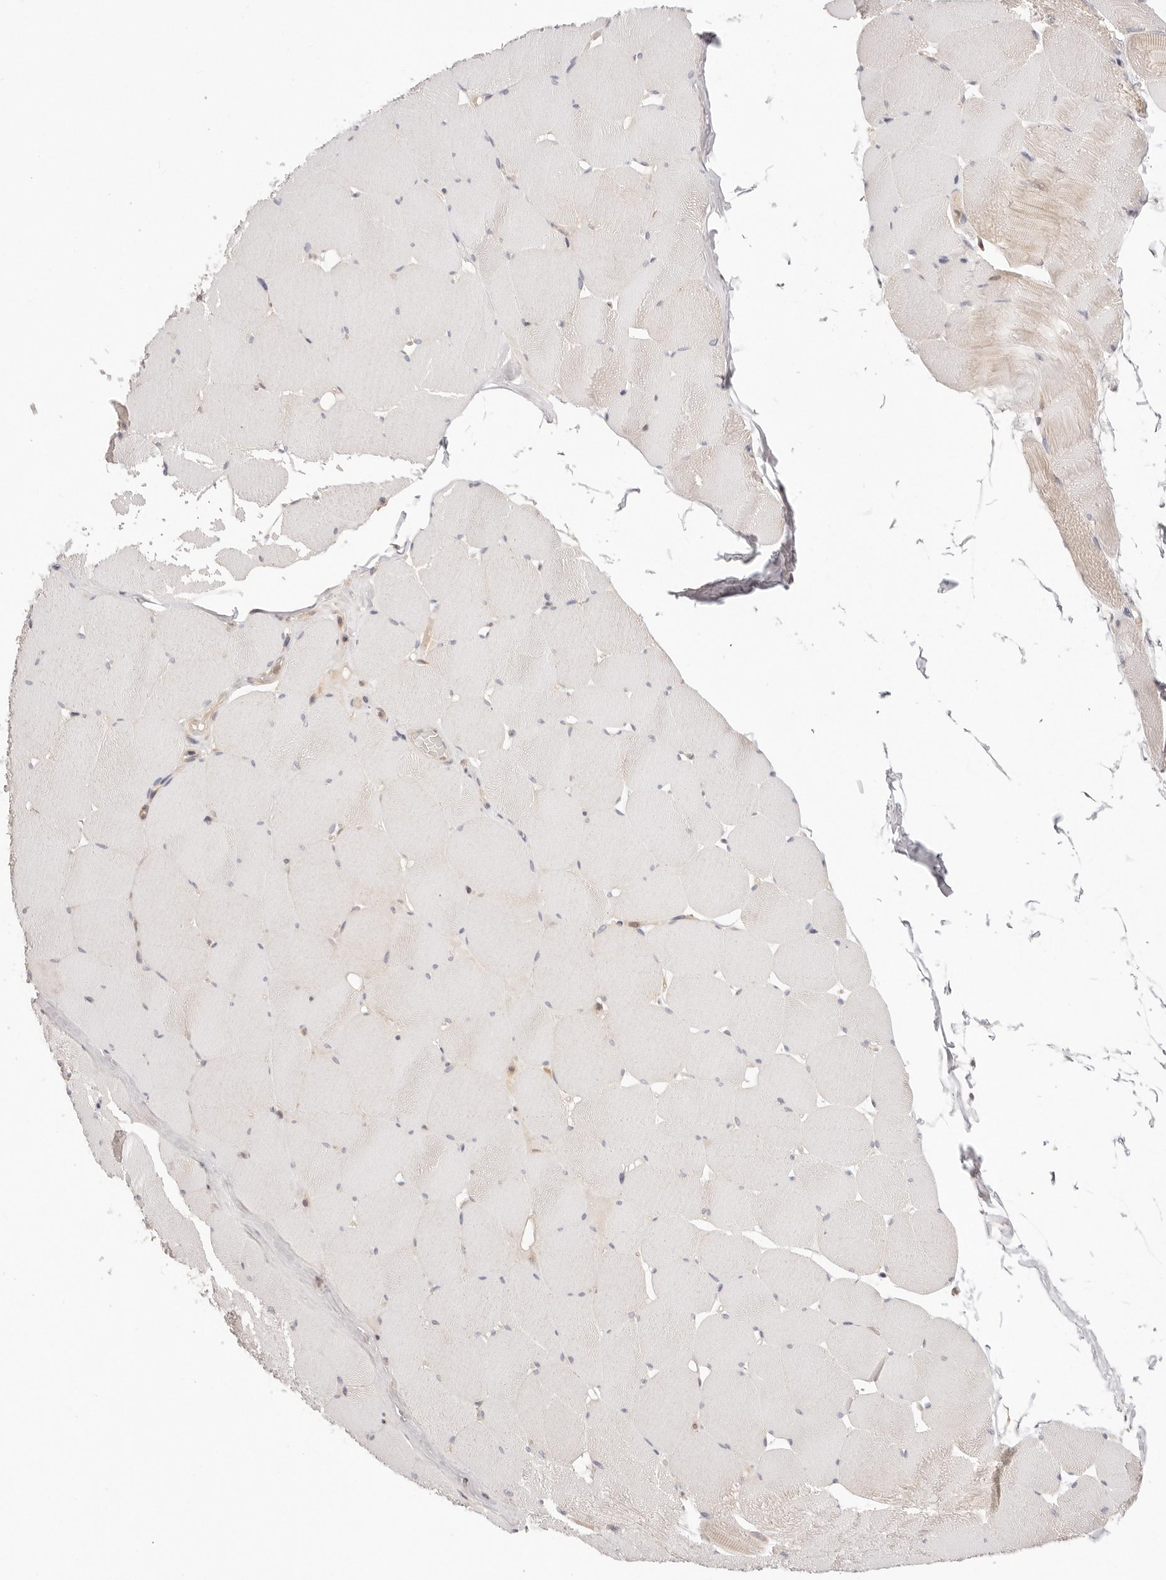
{"staining": {"intensity": "weak", "quantity": "<25%", "location": "cytoplasmic/membranous"}, "tissue": "skeletal muscle", "cell_type": "Myocytes", "image_type": "normal", "snomed": [{"axis": "morphology", "description": "Normal tissue, NOS"}, {"axis": "topography", "description": "Skeletal muscle"}], "caption": "A high-resolution micrograph shows immunohistochemistry staining of normal skeletal muscle, which displays no significant staining in myocytes. Brightfield microscopy of immunohistochemistry stained with DAB (3,3'-diaminobenzidine) (brown) and hematoxylin (blue), captured at high magnification.", "gene": "KCMF1", "patient": {"sex": "male", "age": 62}}